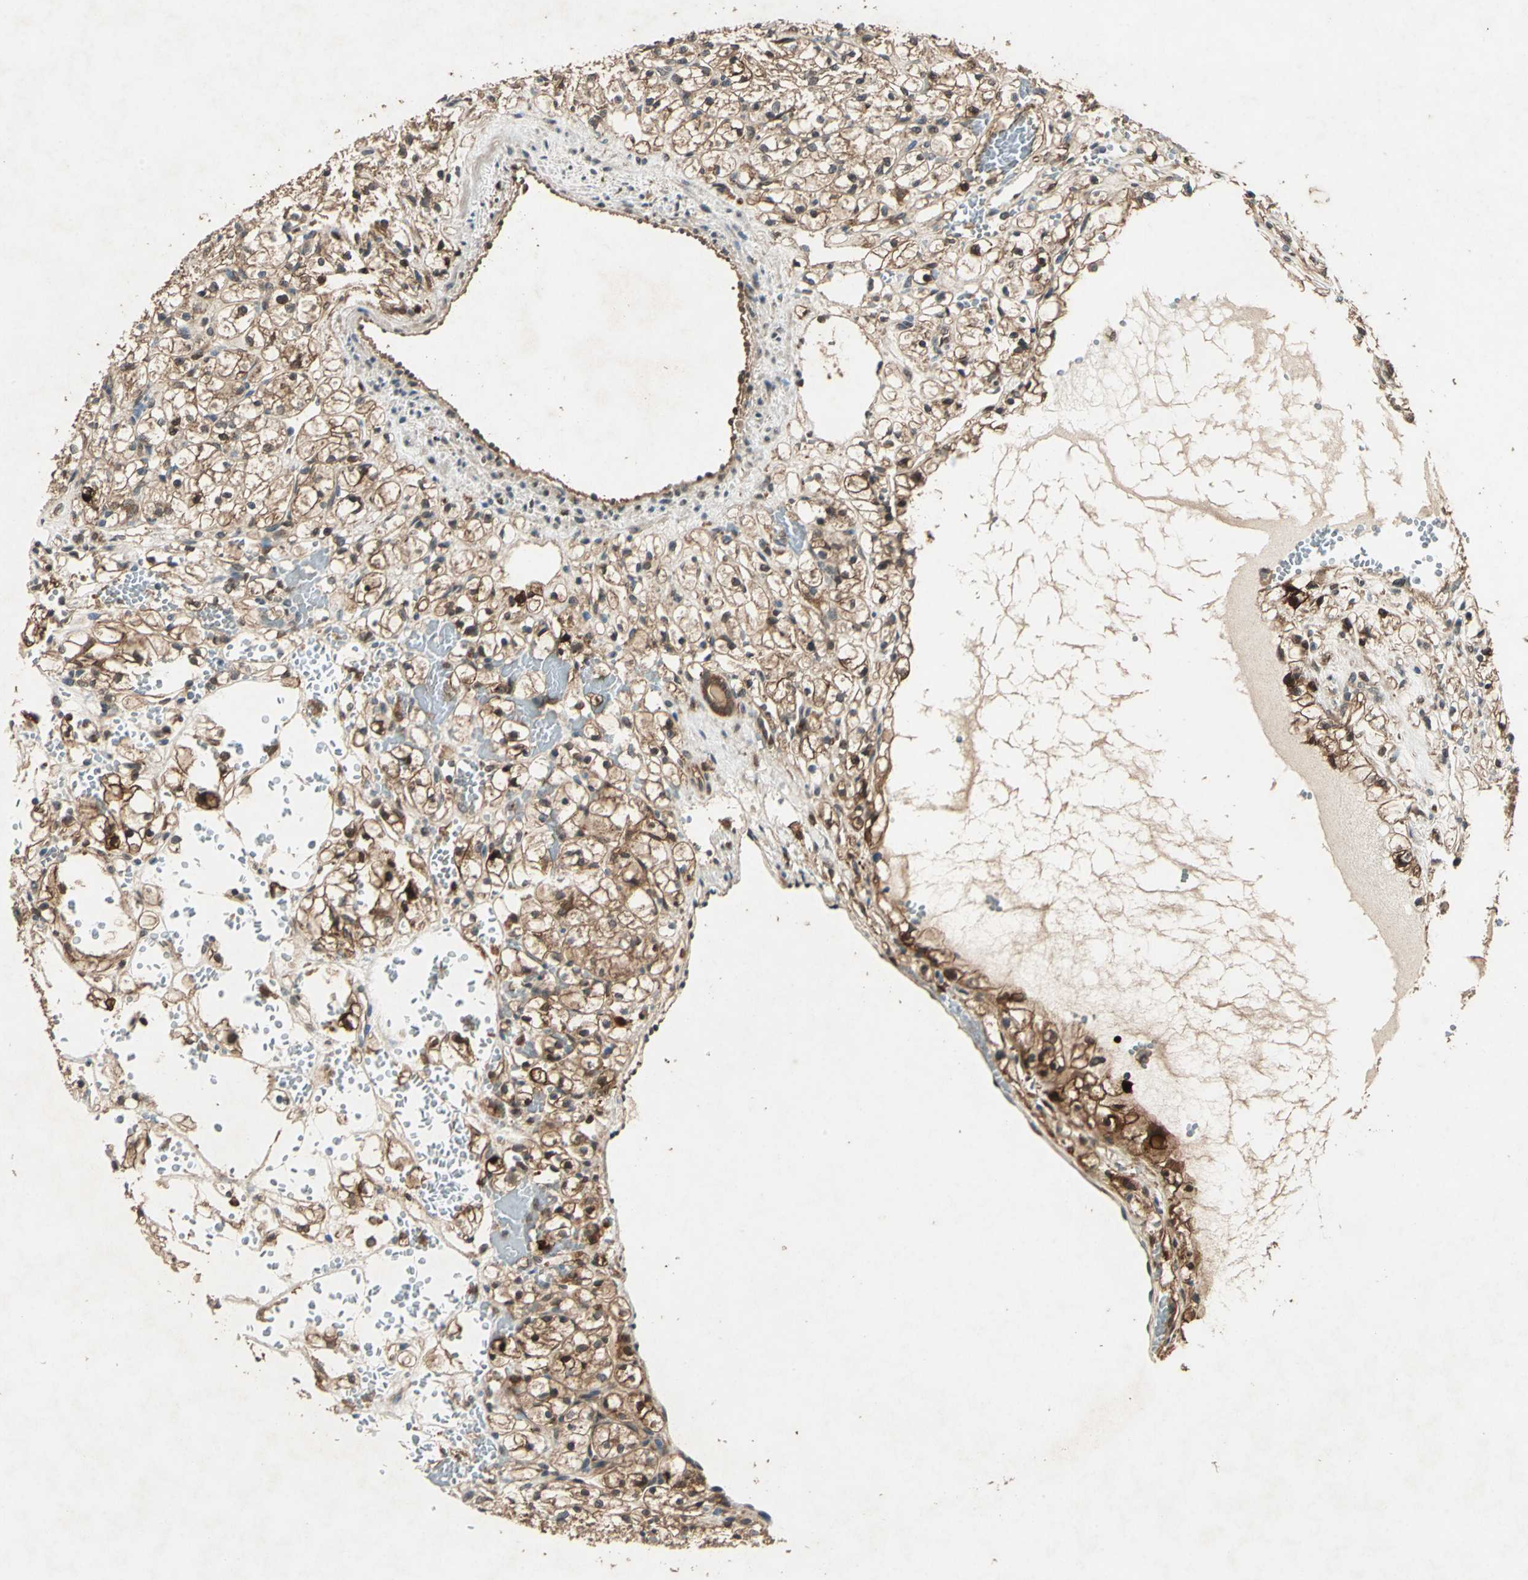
{"staining": {"intensity": "moderate", "quantity": ">75%", "location": "cytoplasmic/membranous,nuclear"}, "tissue": "renal cancer", "cell_type": "Tumor cells", "image_type": "cancer", "snomed": [{"axis": "morphology", "description": "Adenocarcinoma, NOS"}, {"axis": "topography", "description": "Kidney"}], "caption": "About >75% of tumor cells in renal cancer reveal moderate cytoplasmic/membranous and nuclear protein positivity as visualized by brown immunohistochemical staining.", "gene": "RRM2B", "patient": {"sex": "female", "age": 60}}